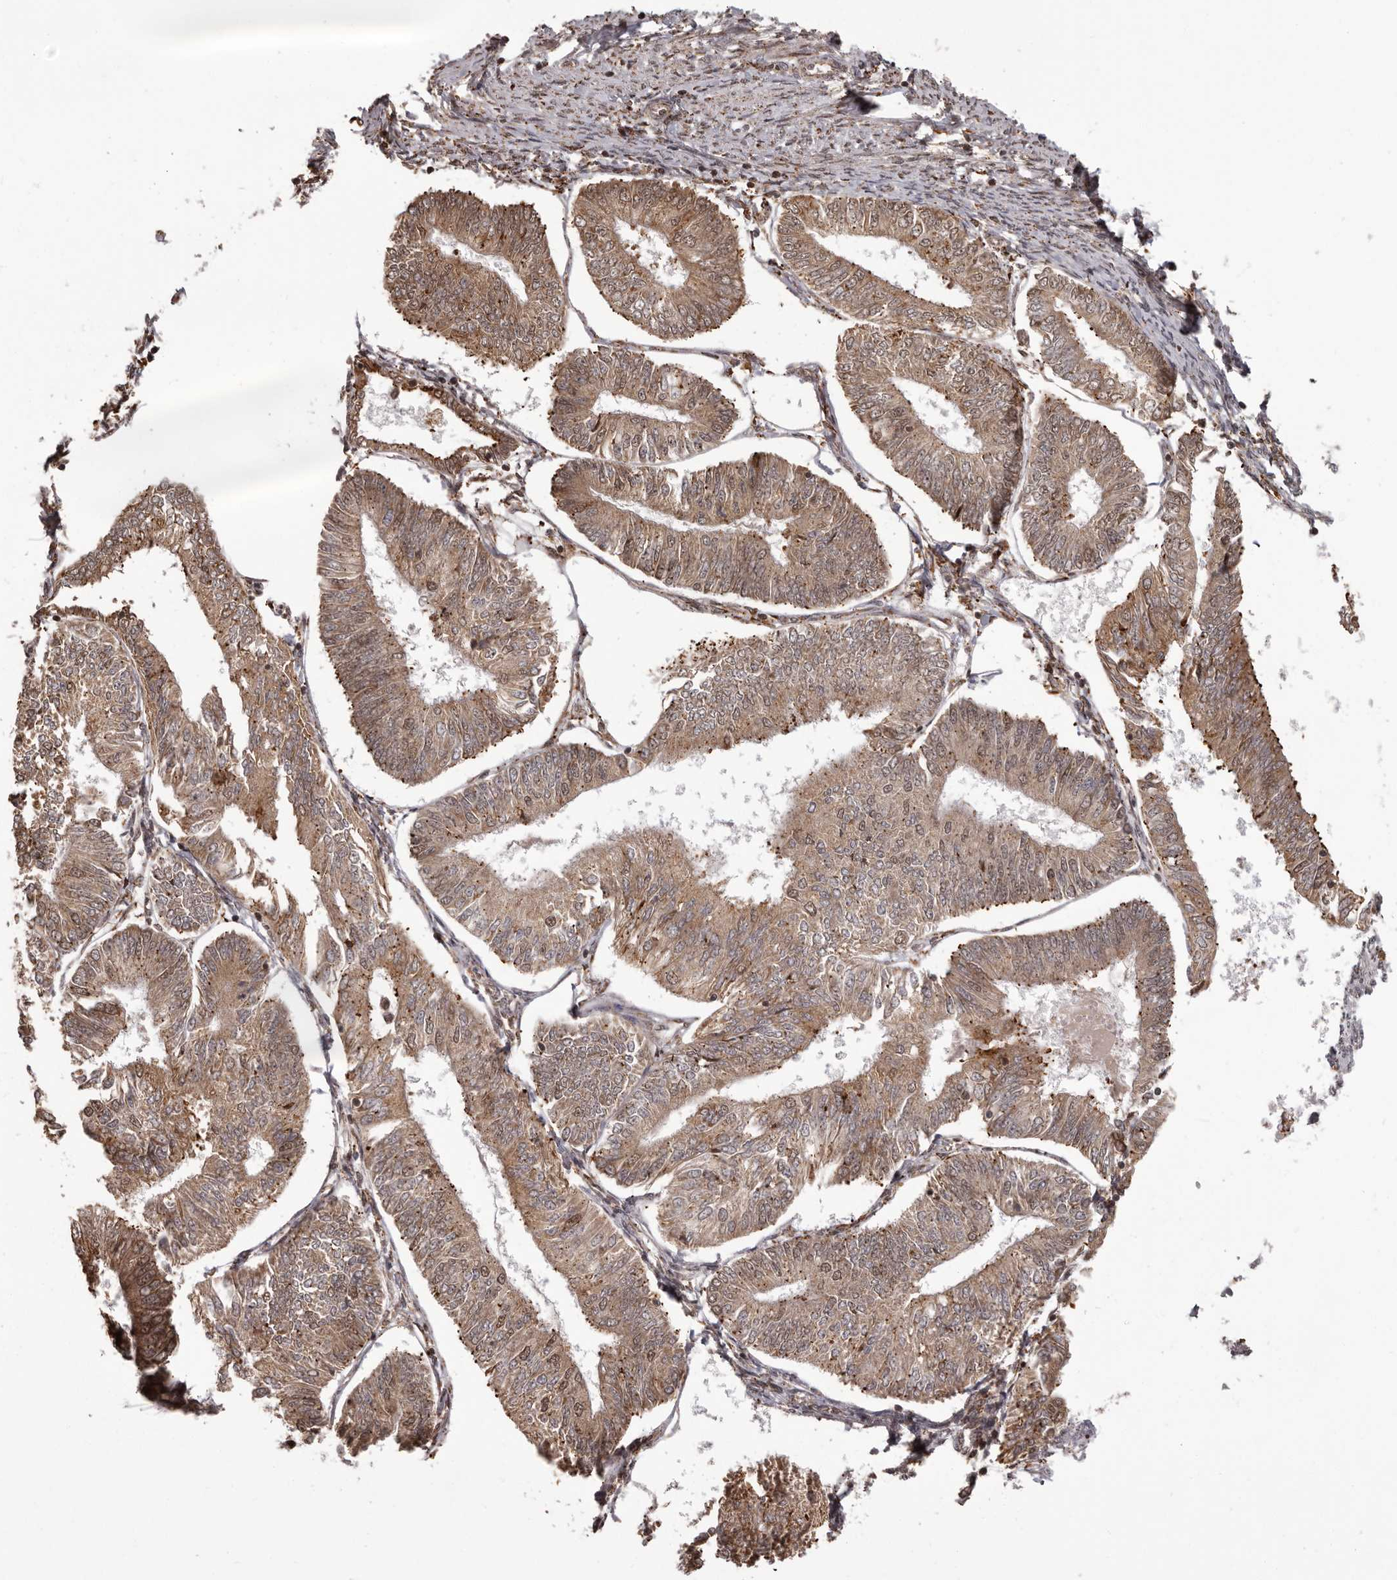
{"staining": {"intensity": "moderate", "quantity": ">75%", "location": "cytoplasmic/membranous"}, "tissue": "endometrial cancer", "cell_type": "Tumor cells", "image_type": "cancer", "snomed": [{"axis": "morphology", "description": "Adenocarcinoma, NOS"}, {"axis": "topography", "description": "Endometrium"}], "caption": "Moderate cytoplasmic/membranous staining for a protein is seen in about >75% of tumor cells of adenocarcinoma (endometrial) using IHC.", "gene": "IL32", "patient": {"sex": "female", "age": 58}}